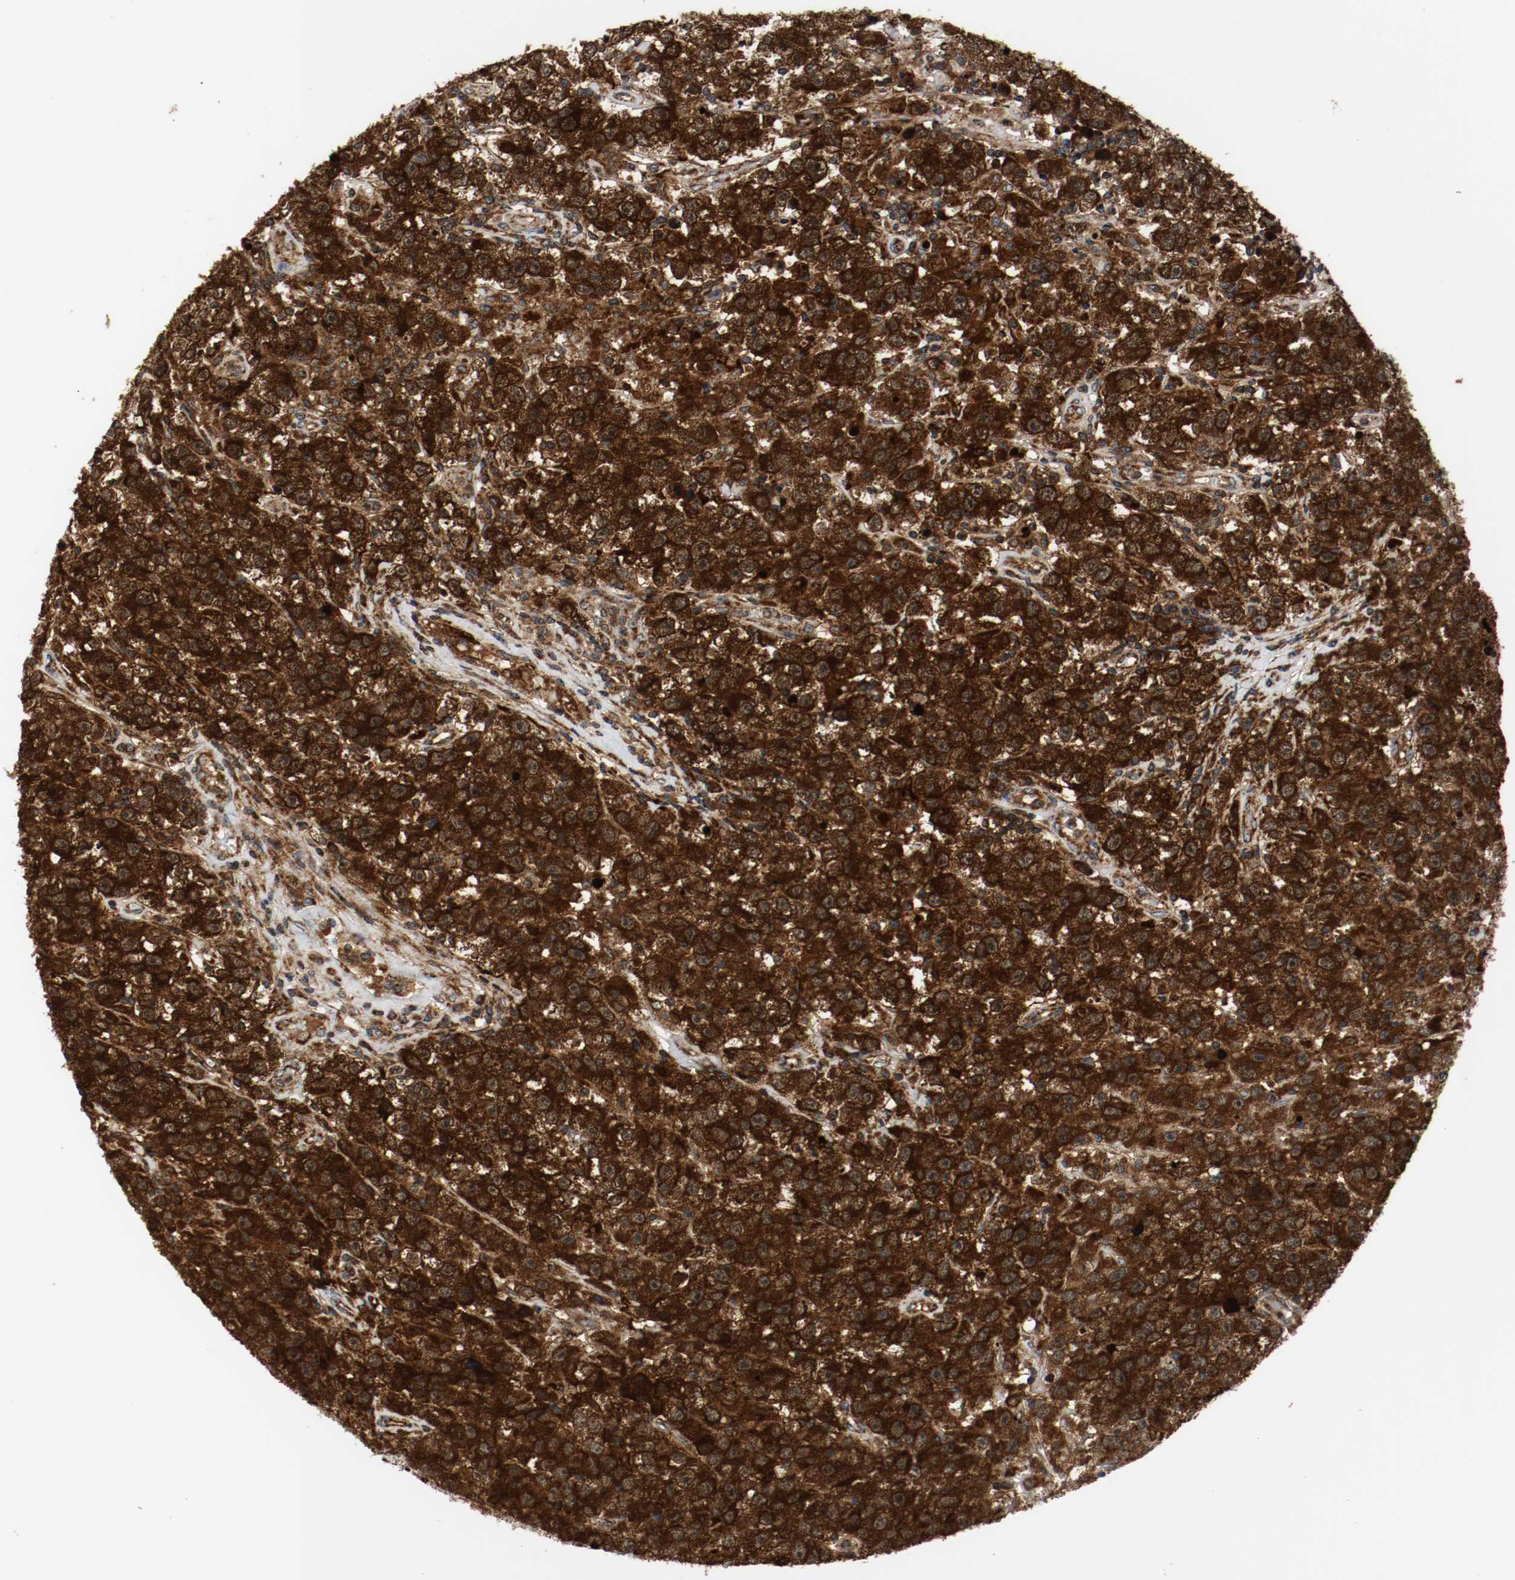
{"staining": {"intensity": "strong", "quantity": ">75%", "location": "cytoplasmic/membranous"}, "tissue": "testis cancer", "cell_type": "Tumor cells", "image_type": "cancer", "snomed": [{"axis": "morphology", "description": "Seminoma, NOS"}, {"axis": "topography", "description": "Testis"}], "caption": "Strong cytoplasmic/membranous protein positivity is present in approximately >75% of tumor cells in testis cancer (seminoma). The staining was performed using DAB to visualize the protein expression in brown, while the nuclei were stained in blue with hematoxylin (Magnification: 20x).", "gene": "TXNRD1", "patient": {"sex": "male", "age": 52}}